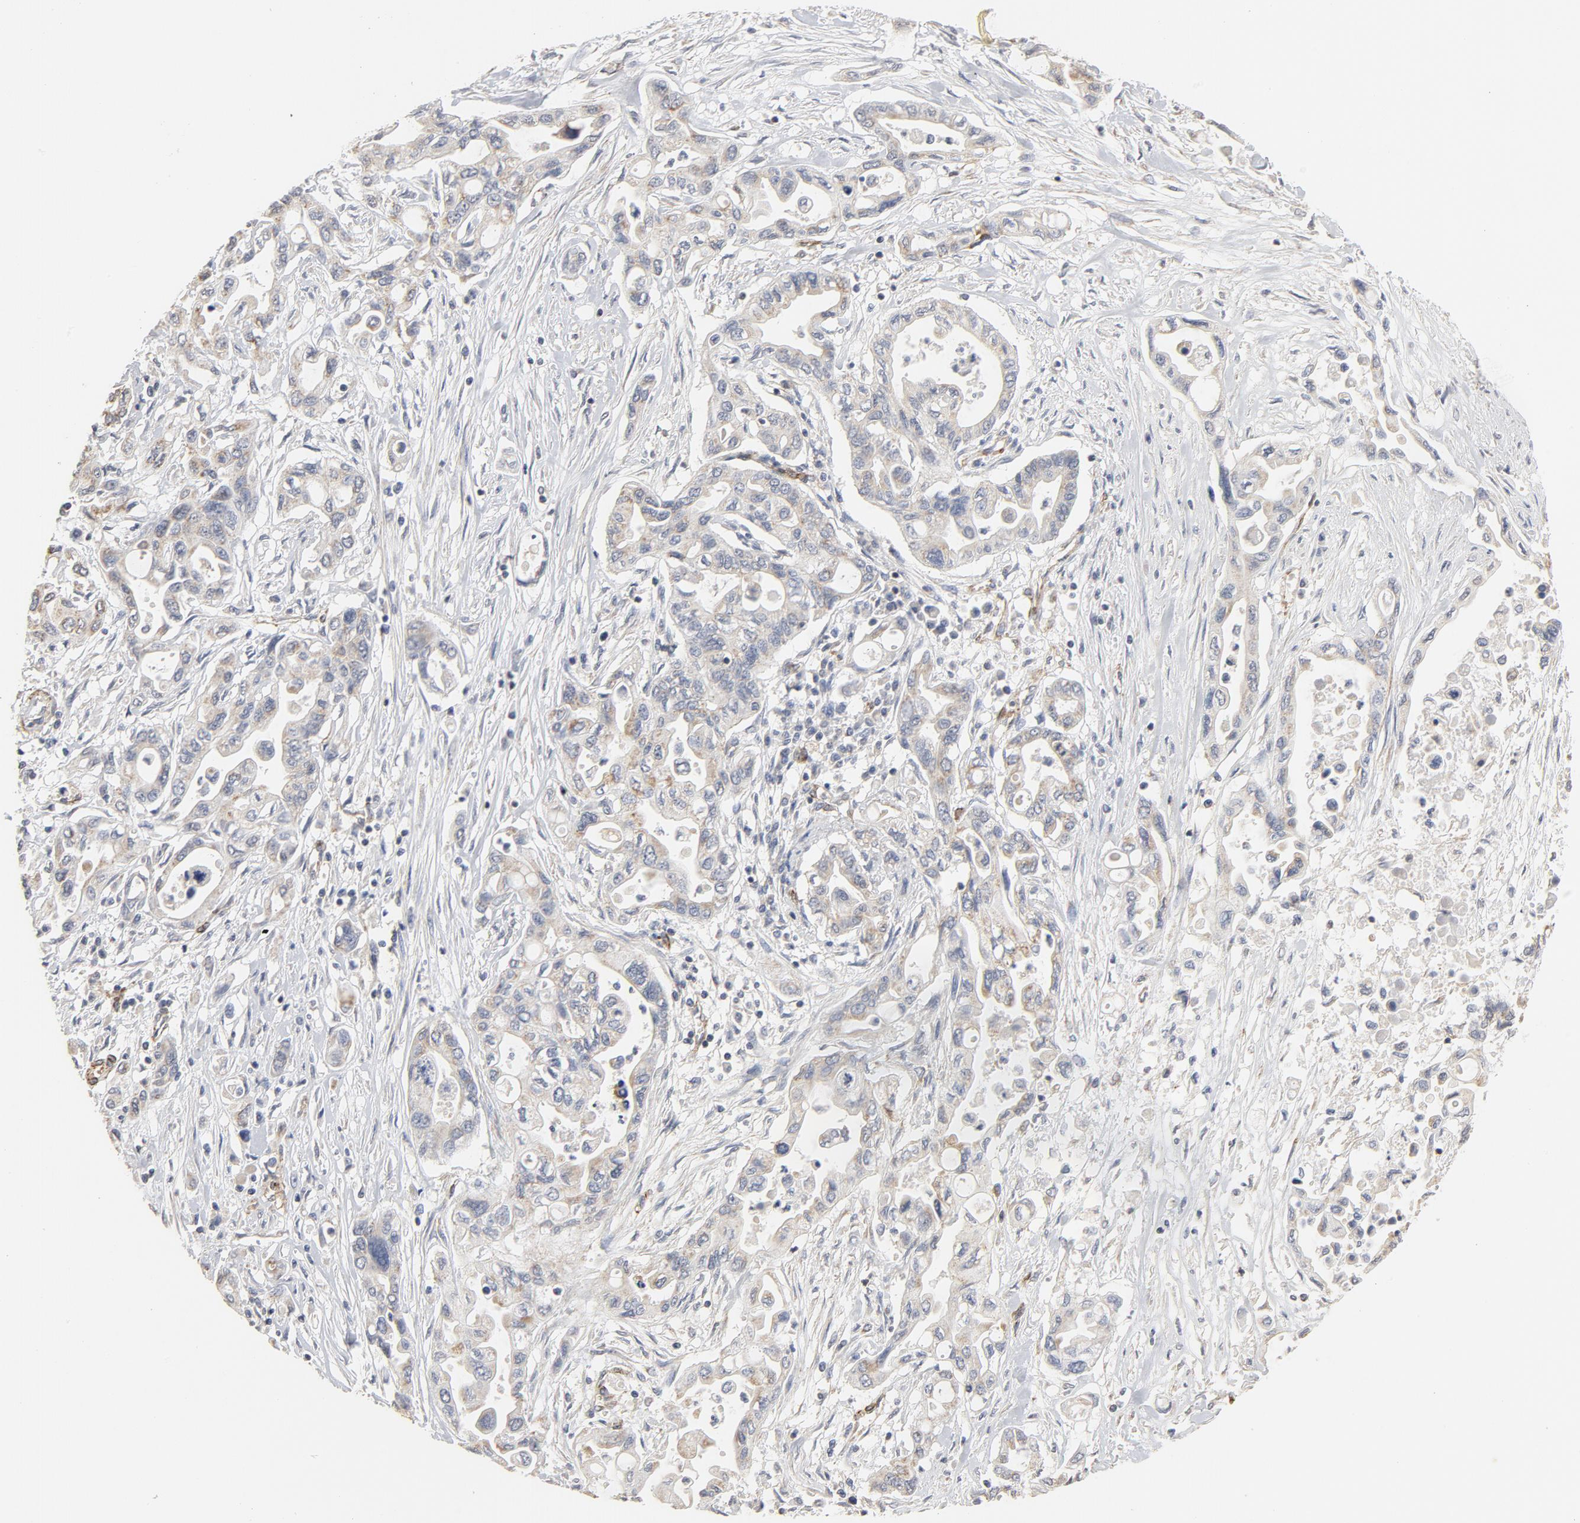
{"staining": {"intensity": "negative", "quantity": "none", "location": "none"}, "tissue": "pancreatic cancer", "cell_type": "Tumor cells", "image_type": "cancer", "snomed": [{"axis": "morphology", "description": "Adenocarcinoma, NOS"}, {"axis": "topography", "description": "Pancreas"}], "caption": "Tumor cells are negative for protein expression in human adenocarcinoma (pancreatic).", "gene": "GNG2", "patient": {"sex": "female", "age": 57}}